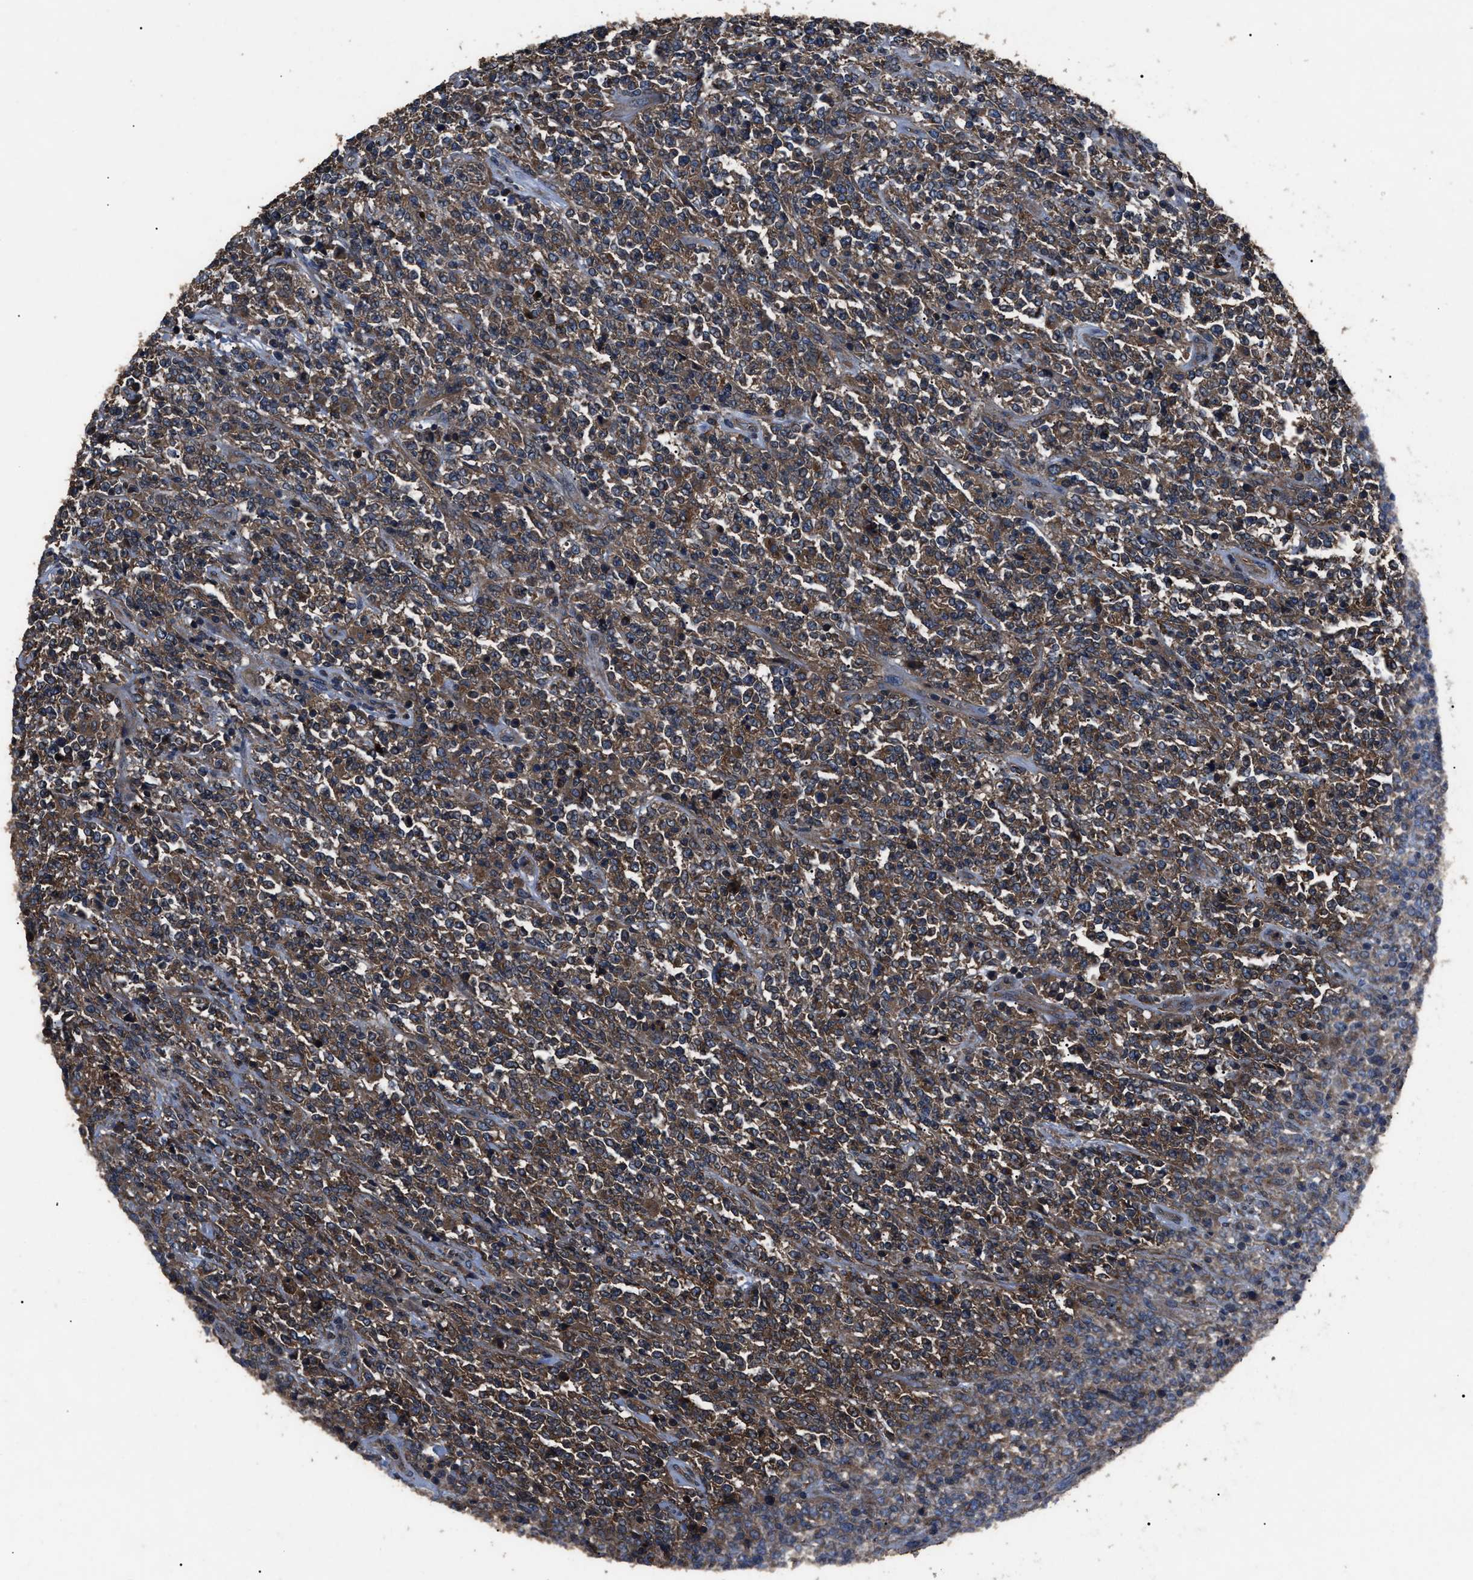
{"staining": {"intensity": "strong", "quantity": "25%-75%", "location": "cytoplasmic/membranous"}, "tissue": "lymphoma", "cell_type": "Tumor cells", "image_type": "cancer", "snomed": [{"axis": "morphology", "description": "Malignant lymphoma, non-Hodgkin's type, High grade"}, {"axis": "topography", "description": "Soft tissue"}], "caption": "Lymphoma was stained to show a protein in brown. There is high levels of strong cytoplasmic/membranous expression in about 25%-75% of tumor cells.", "gene": "RNF216", "patient": {"sex": "male", "age": 18}}